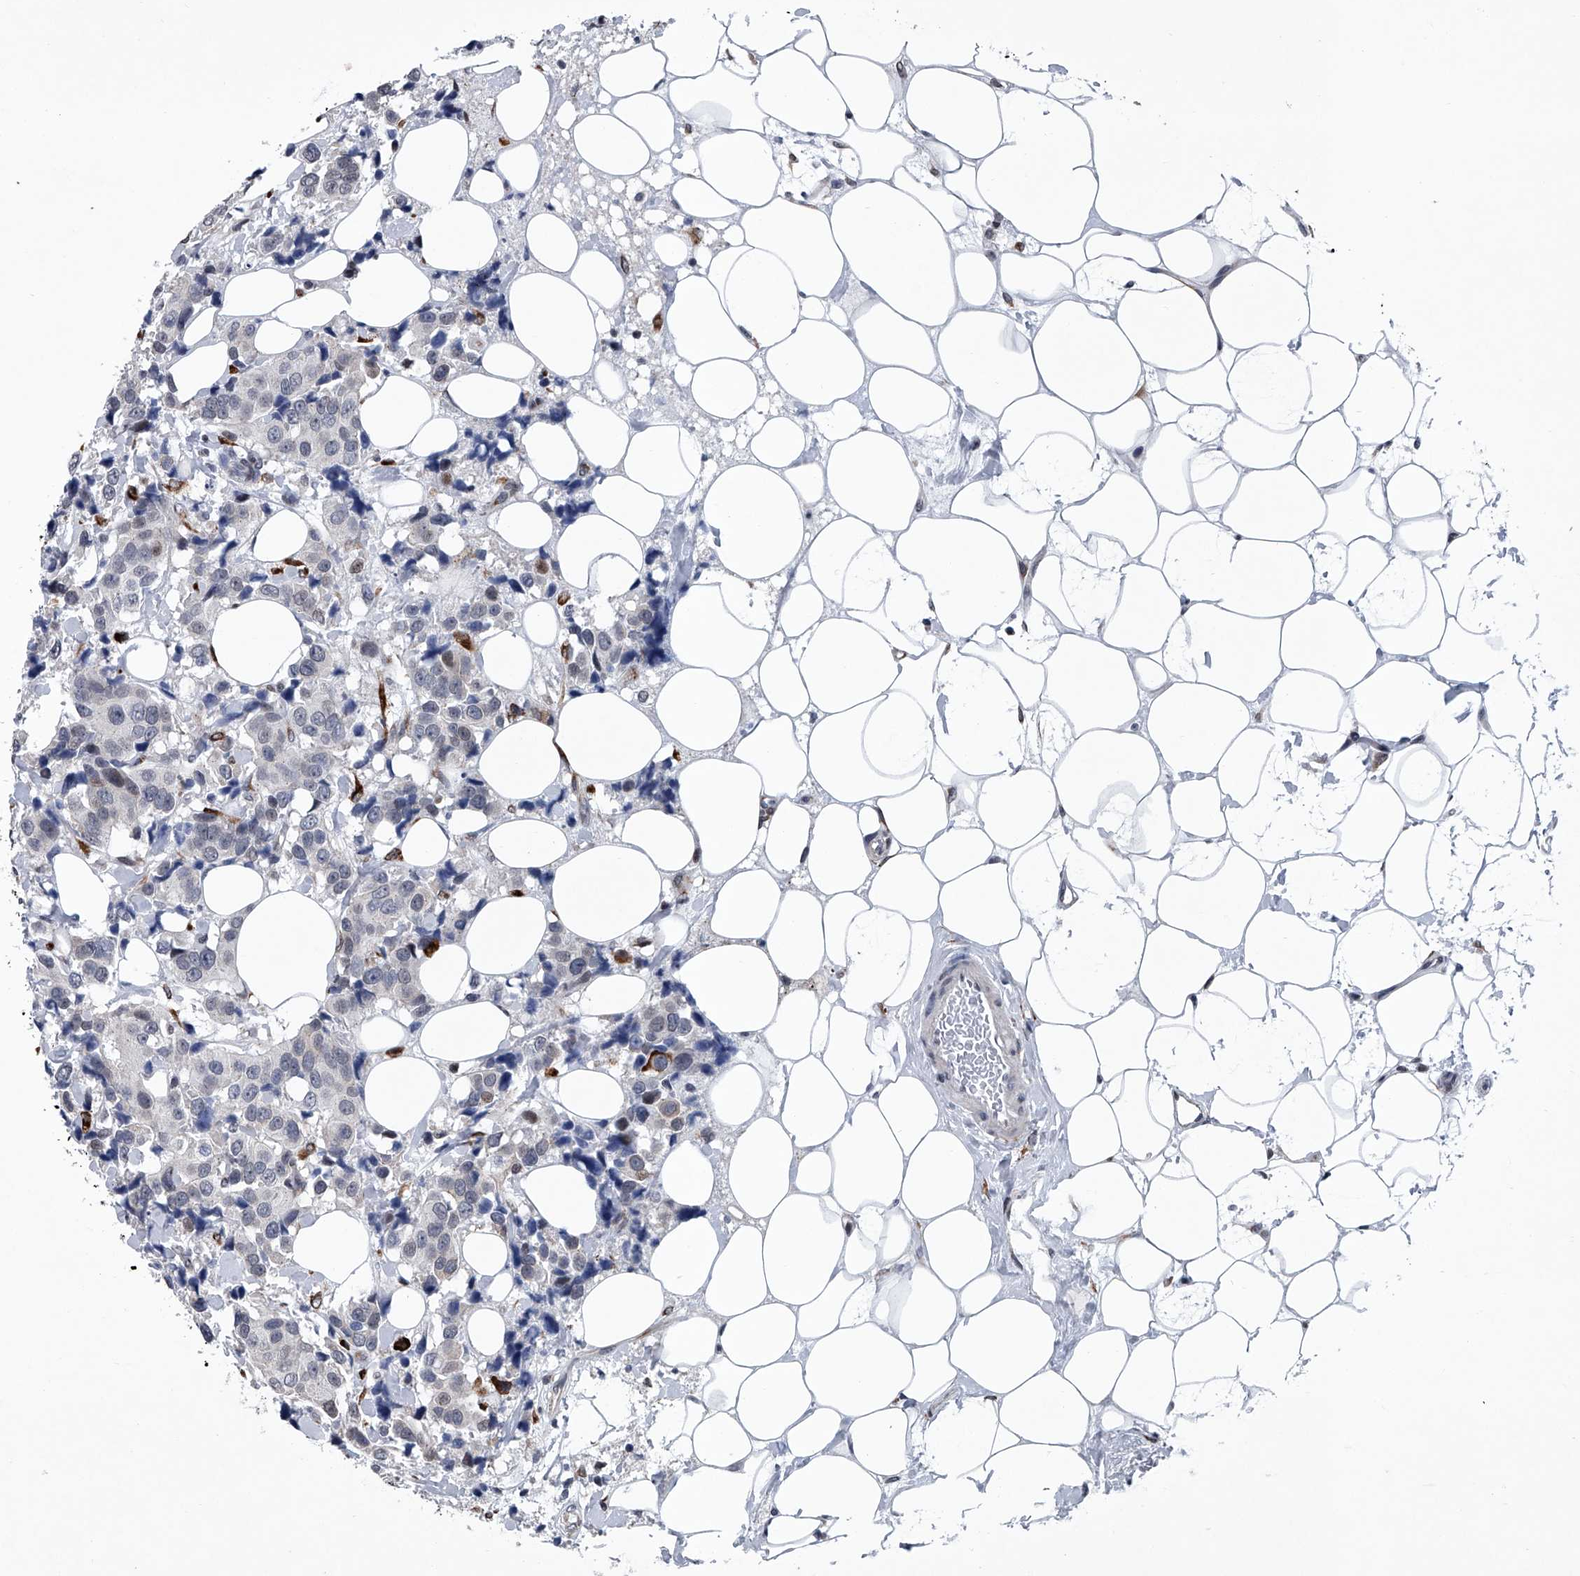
{"staining": {"intensity": "negative", "quantity": "none", "location": "none"}, "tissue": "breast cancer", "cell_type": "Tumor cells", "image_type": "cancer", "snomed": [{"axis": "morphology", "description": "Normal tissue, NOS"}, {"axis": "morphology", "description": "Duct carcinoma"}, {"axis": "topography", "description": "Breast"}], "caption": "There is no significant positivity in tumor cells of invasive ductal carcinoma (breast).", "gene": "PPP2R5D", "patient": {"sex": "female", "age": 39}}